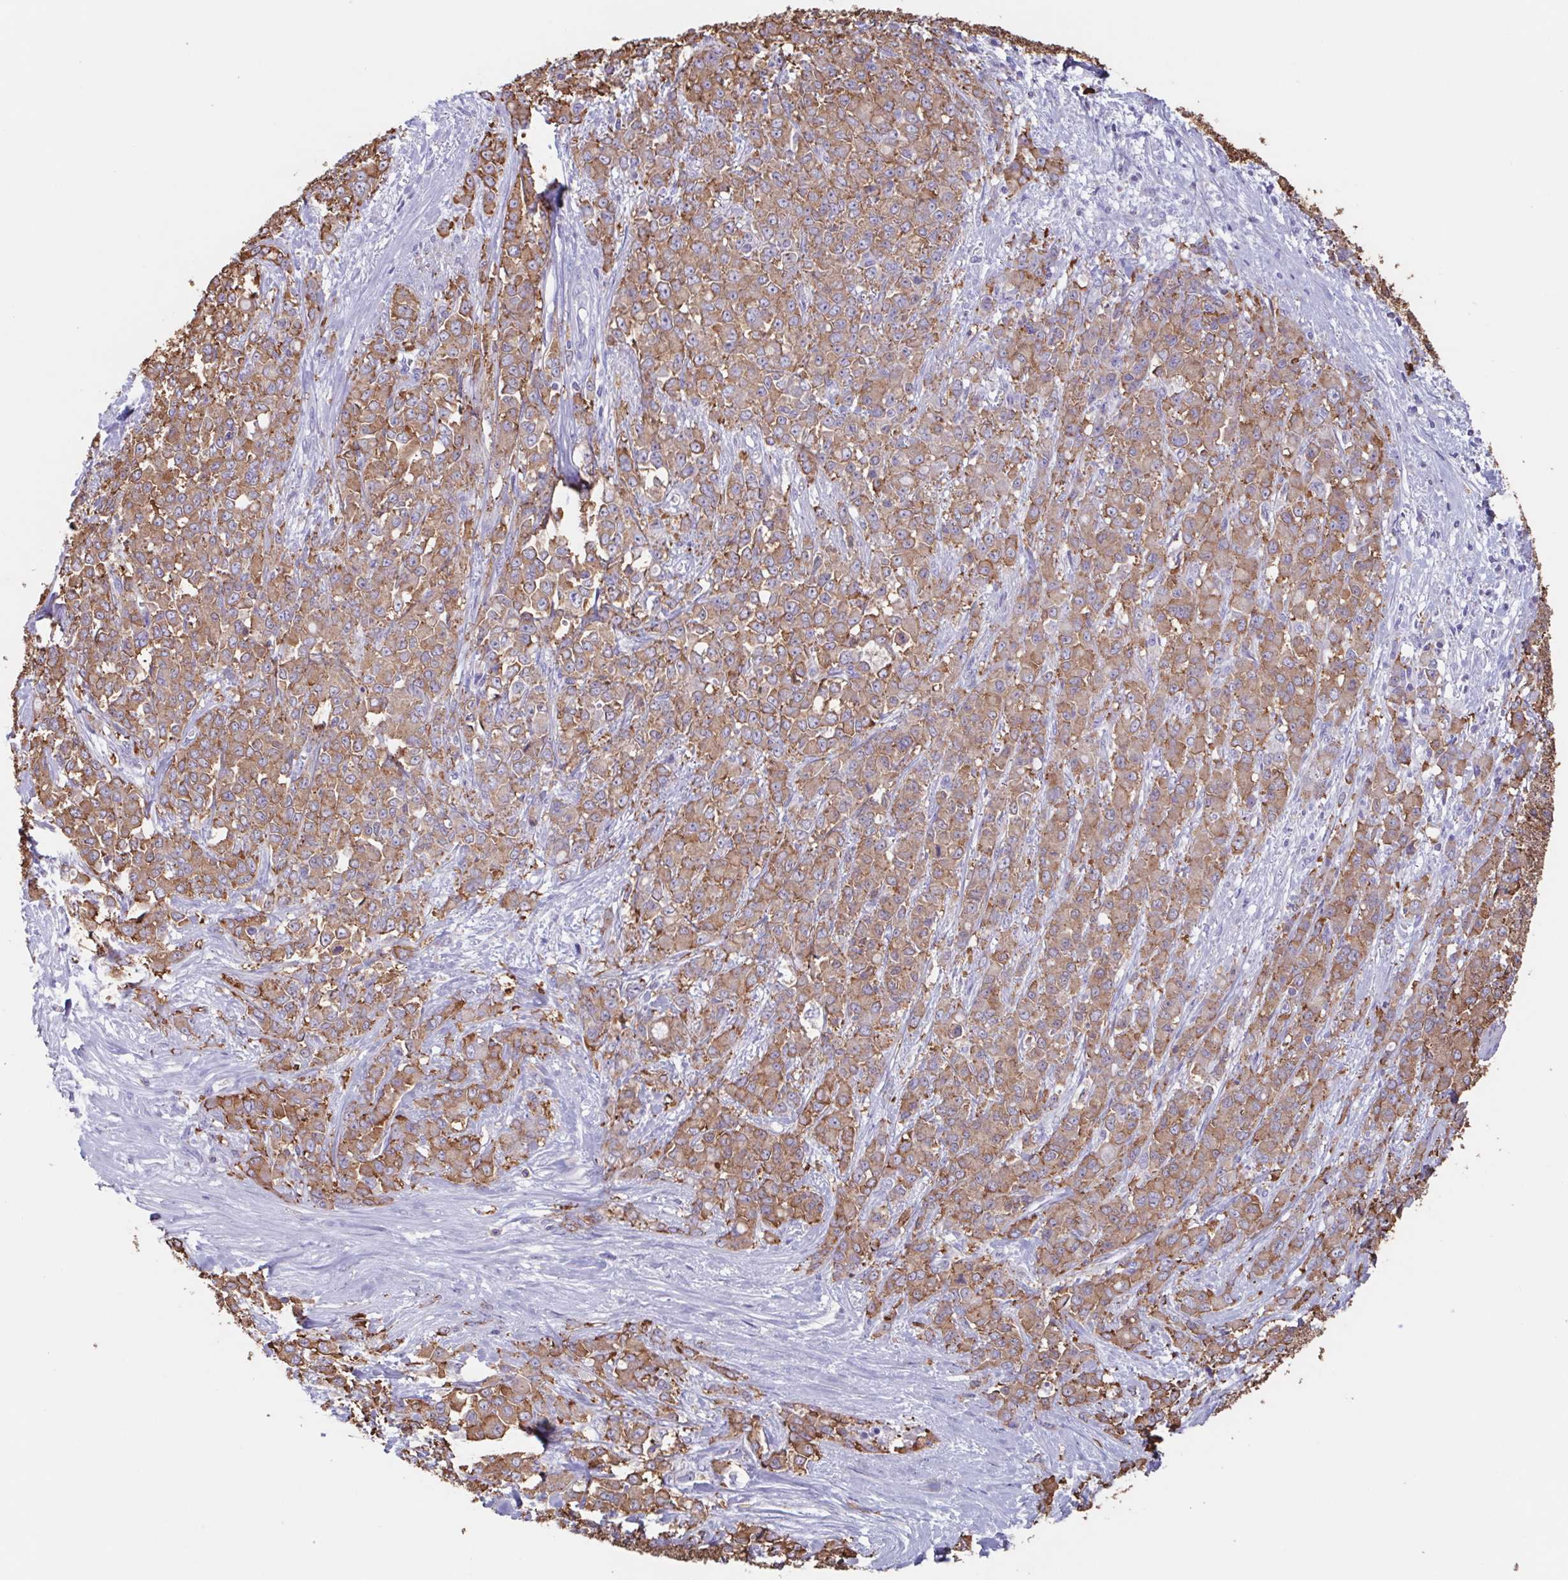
{"staining": {"intensity": "moderate", "quantity": ">75%", "location": "cytoplasmic/membranous"}, "tissue": "stomach cancer", "cell_type": "Tumor cells", "image_type": "cancer", "snomed": [{"axis": "morphology", "description": "Adenocarcinoma, NOS"}, {"axis": "topography", "description": "Stomach"}], "caption": "The photomicrograph shows a brown stain indicating the presence of a protein in the cytoplasmic/membranous of tumor cells in adenocarcinoma (stomach).", "gene": "TPD52", "patient": {"sex": "female", "age": 76}}